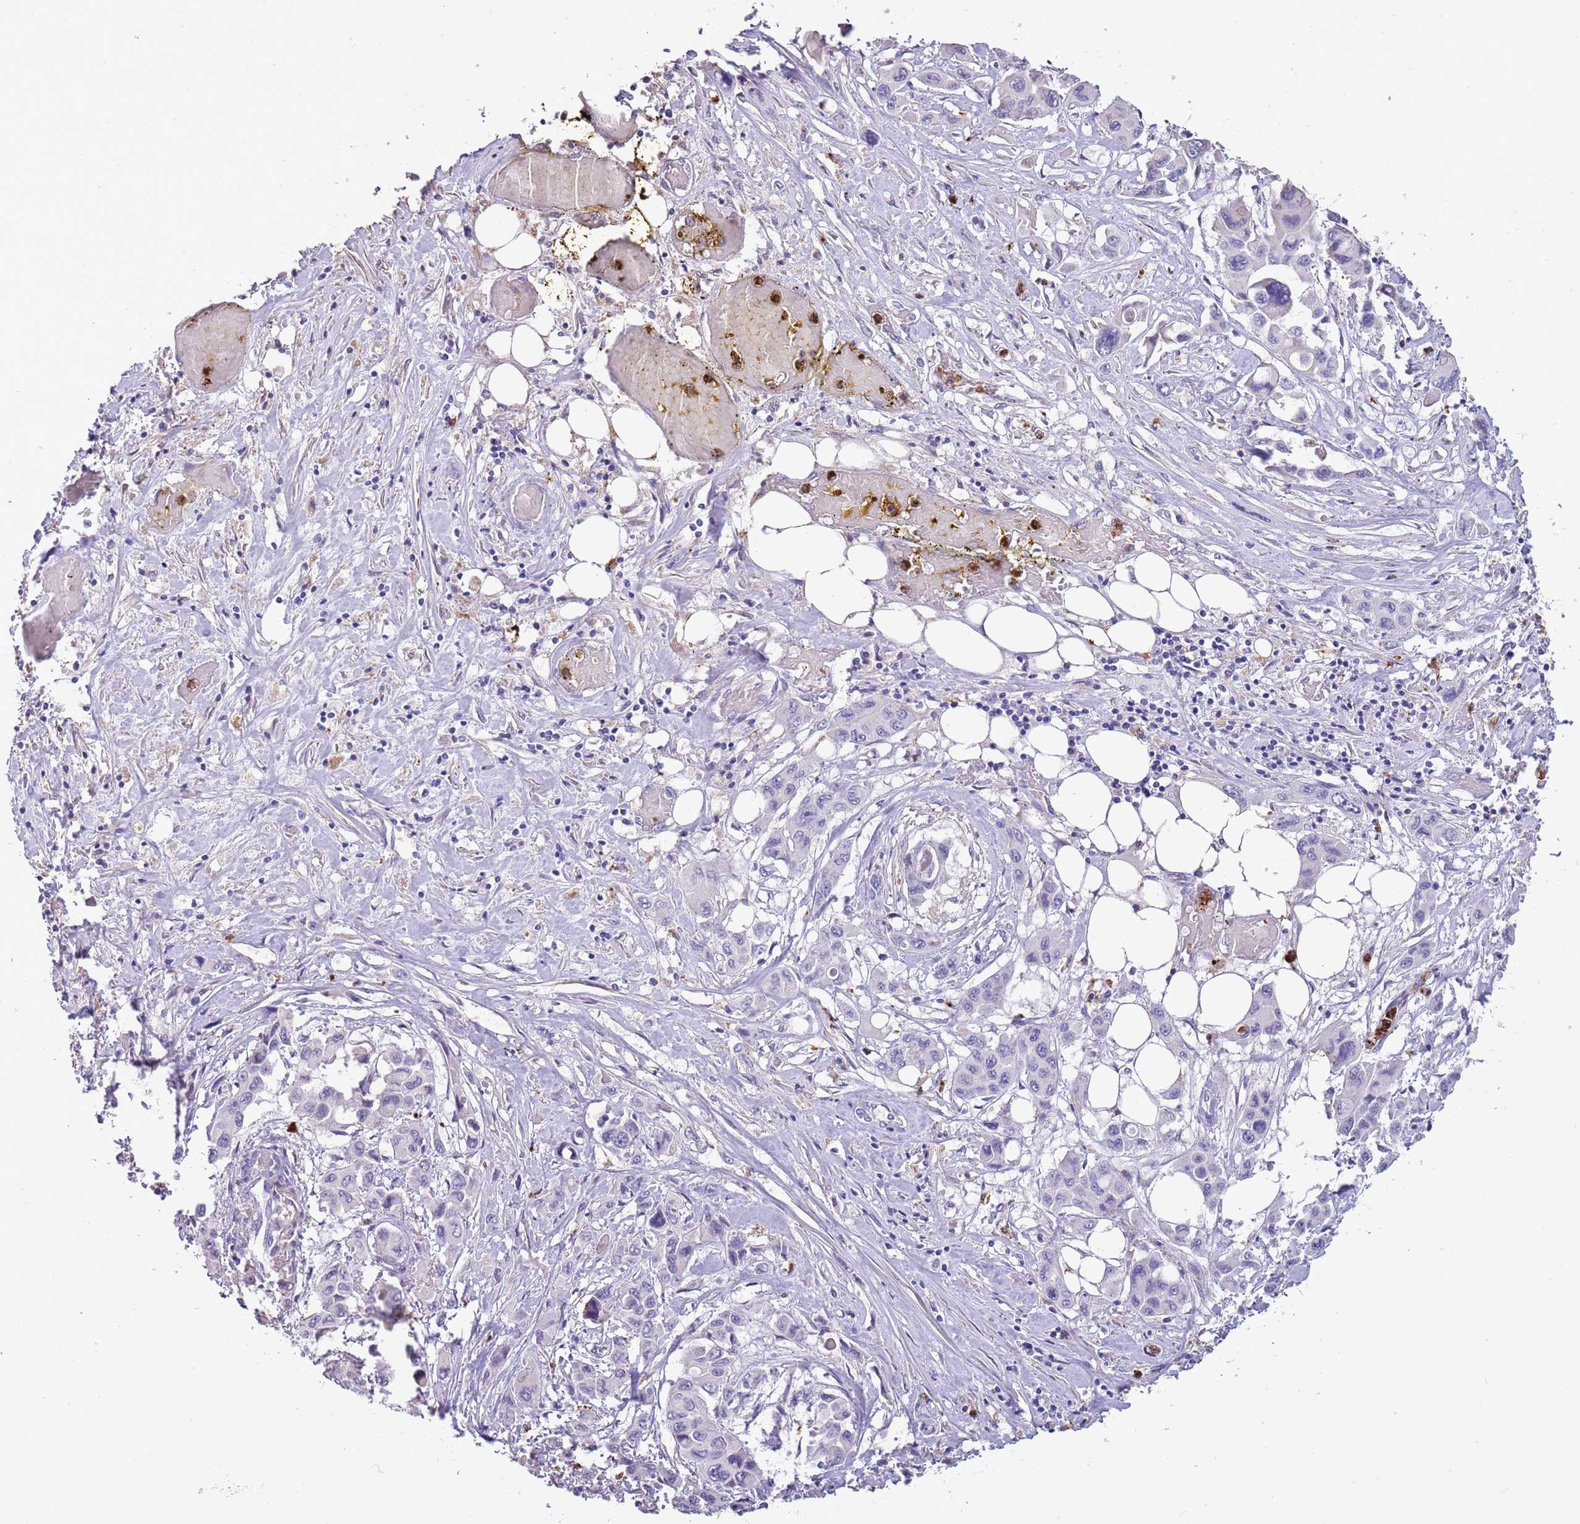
{"staining": {"intensity": "negative", "quantity": "none", "location": "none"}, "tissue": "pancreatic cancer", "cell_type": "Tumor cells", "image_type": "cancer", "snomed": [{"axis": "morphology", "description": "Adenocarcinoma, NOS"}, {"axis": "topography", "description": "Pancreas"}], "caption": "Immunohistochemistry (IHC) micrograph of neoplastic tissue: human pancreatic adenocarcinoma stained with DAB (3,3'-diaminobenzidine) shows no significant protein expression in tumor cells. (DAB (3,3'-diaminobenzidine) IHC with hematoxylin counter stain).", "gene": "P2RY13", "patient": {"sex": "male", "age": 92}}